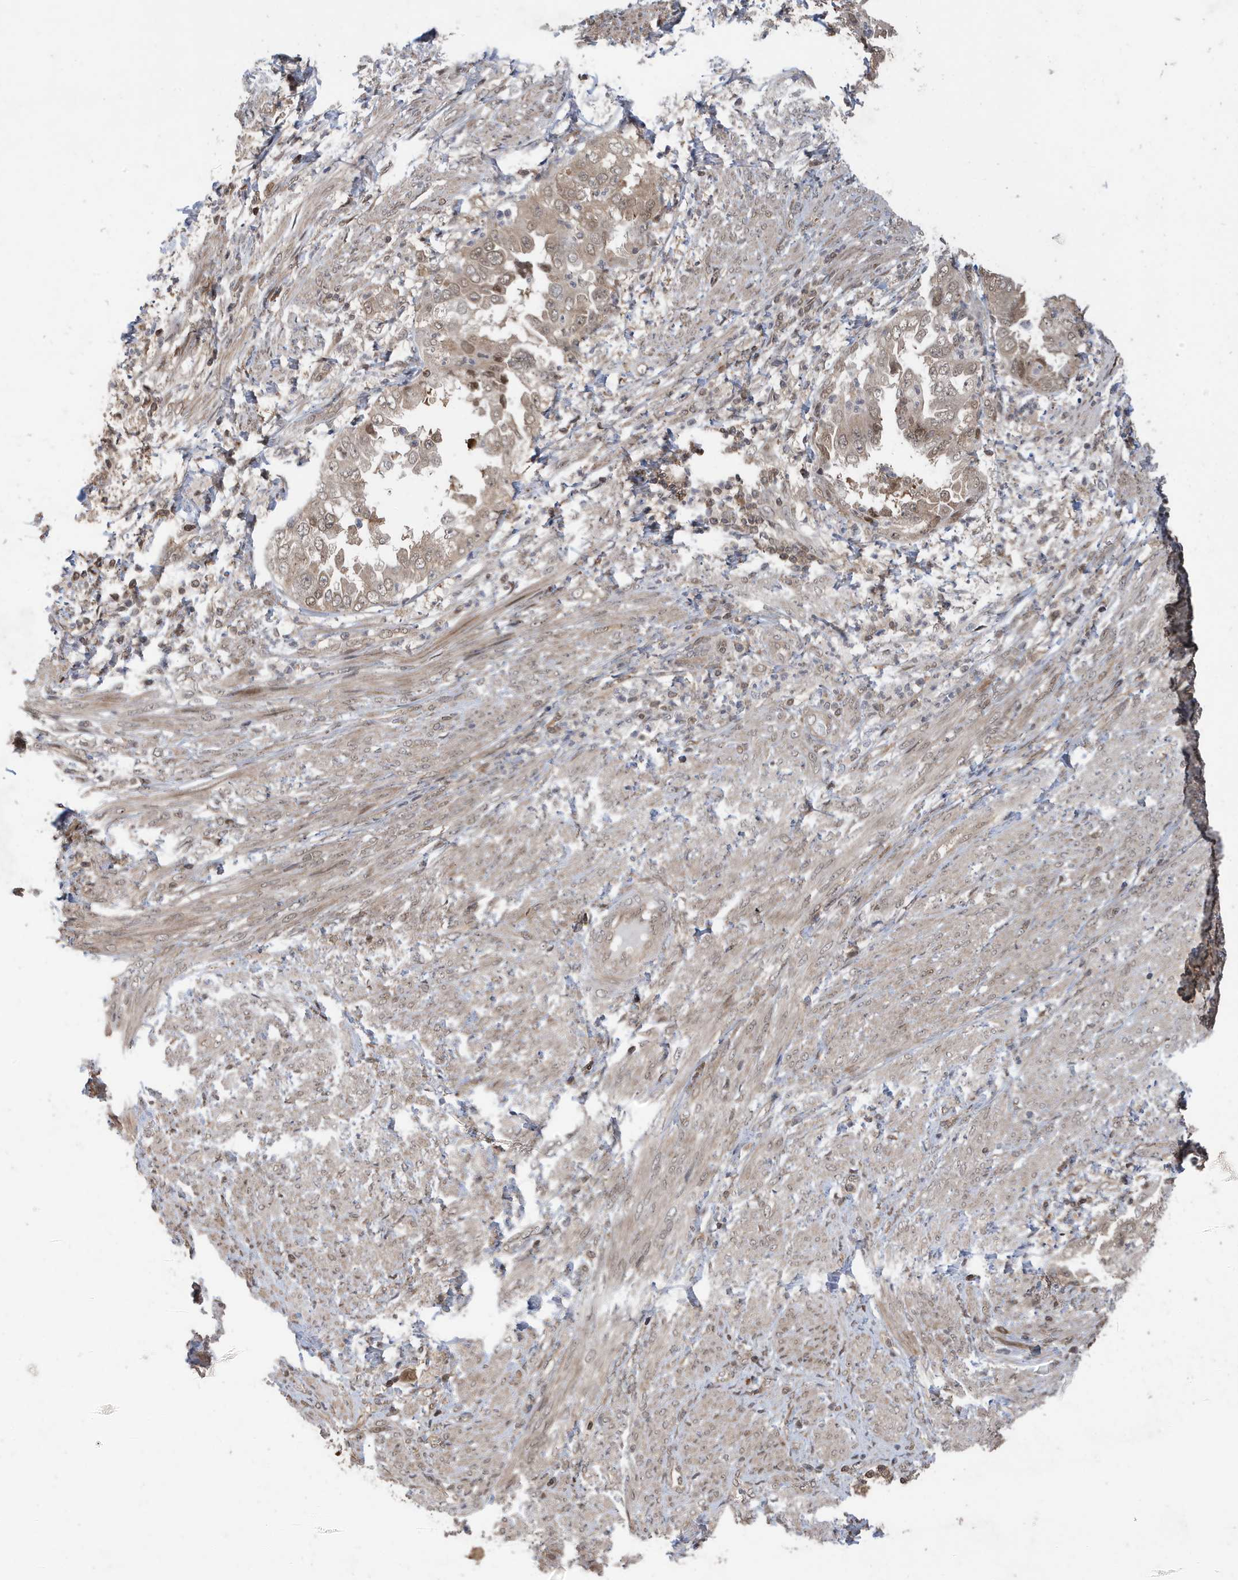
{"staining": {"intensity": "weak", "quantity": "<25%", "location": "cytoplasmic/membranous,nuclear"}, "tissue": "endometrial cancer", "cell_type": "Tumor cells", "image_type": "cancer", "snomed": [{"axis": "morphology", "description": "Adenocarcinoma, NOS"}, {"axis": "topography", "description": "Endometrium"}], "caption": "Micrograph shows no significant protein expression in tumor cells of endometrial cancer.", "gene": "UBQLN1", "patient": {"sex": "female", "age": 85}}